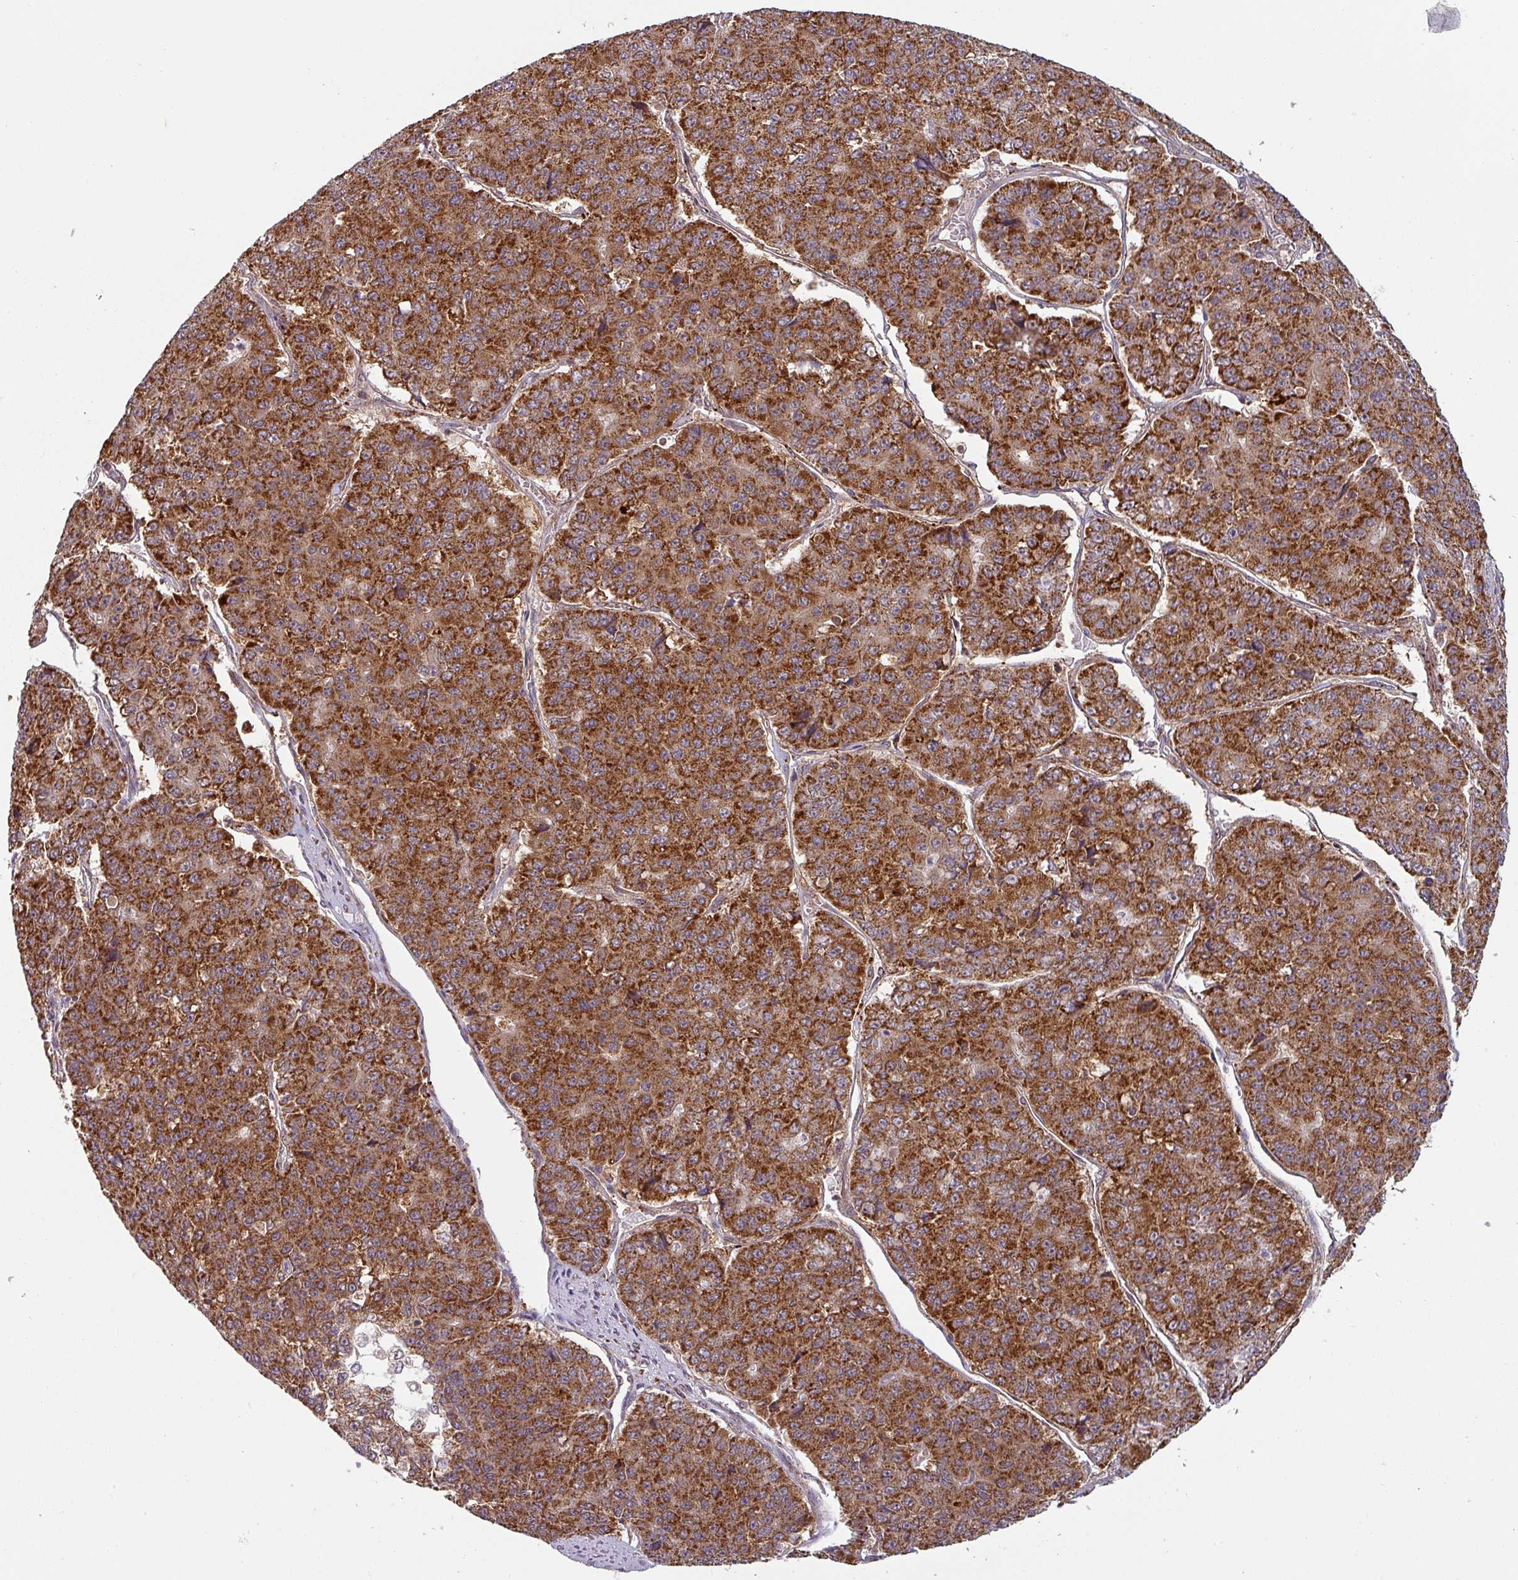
{"staining": {"intensity": "strong", "quantity": ">75%", "location": "cytoplasmic/membranous"}, "tissue": "pancreatic cancer", "cell_type": "Tumor cells", "image_type": "cancer", "snomed": [{"axis": "morphology", "description": "Adenocarcinoma, NOS"}, {"axis": "topography", "description": "Pancreas"}], "caption": "Adenocarcinoma (pancreatic) was stained to show a protein in brown. There is high levels of strong cytoplasmic/membranous positivity in approximately >75% of tumor cells. The staining was performed using DAB (3,3'-diaminobenzidine), with brown indicating positive protein expression. Nuclei are stained blue with hematoxylin.", "gene": "MRPS16", "patient": {"sex": "male", "age": 50}}